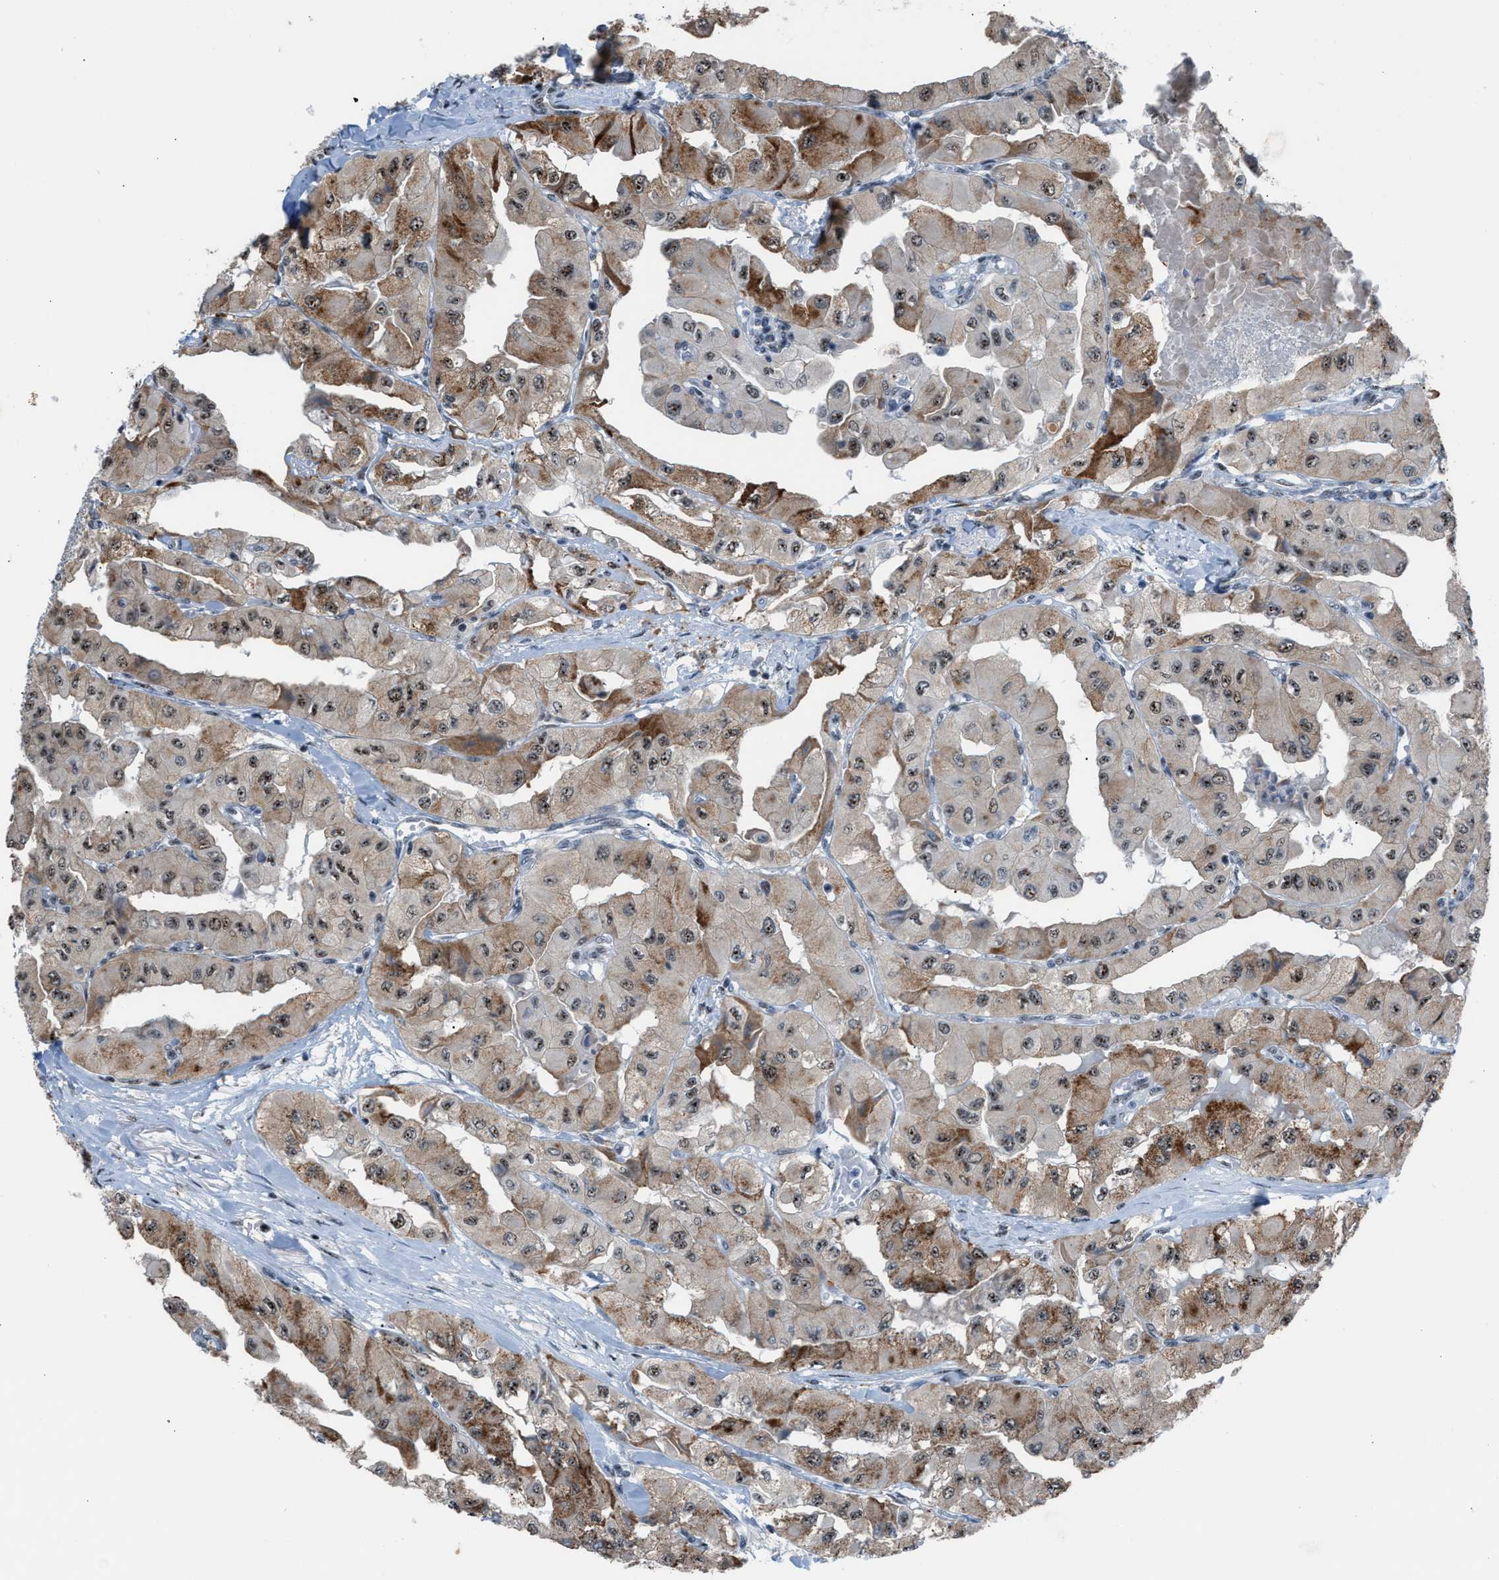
{"staining": {"intensity": "moderate", "quantity": ">75%", "location": "cytoplasmic/membranous,nuclear"}, "tissue": "thyroid cancer", "cell_type": "Tumor cells", "image_type": "cancer", "snomed": [{"axis": "morphology", "description": "Papillary adenocarcinoma, NOS"}, {"axis": "topography", "description": "Thyroid gland"}], "caption": "Immunohistochemical staining of thyroid papillary adenocarcinoma exhibits medium levels of moderate cytoplasmic/membranous and nuclear protein staining in approximately >75% of tumor cells.", "gene": "CENPP", "patient": {"sex": "female", "age": 59}}